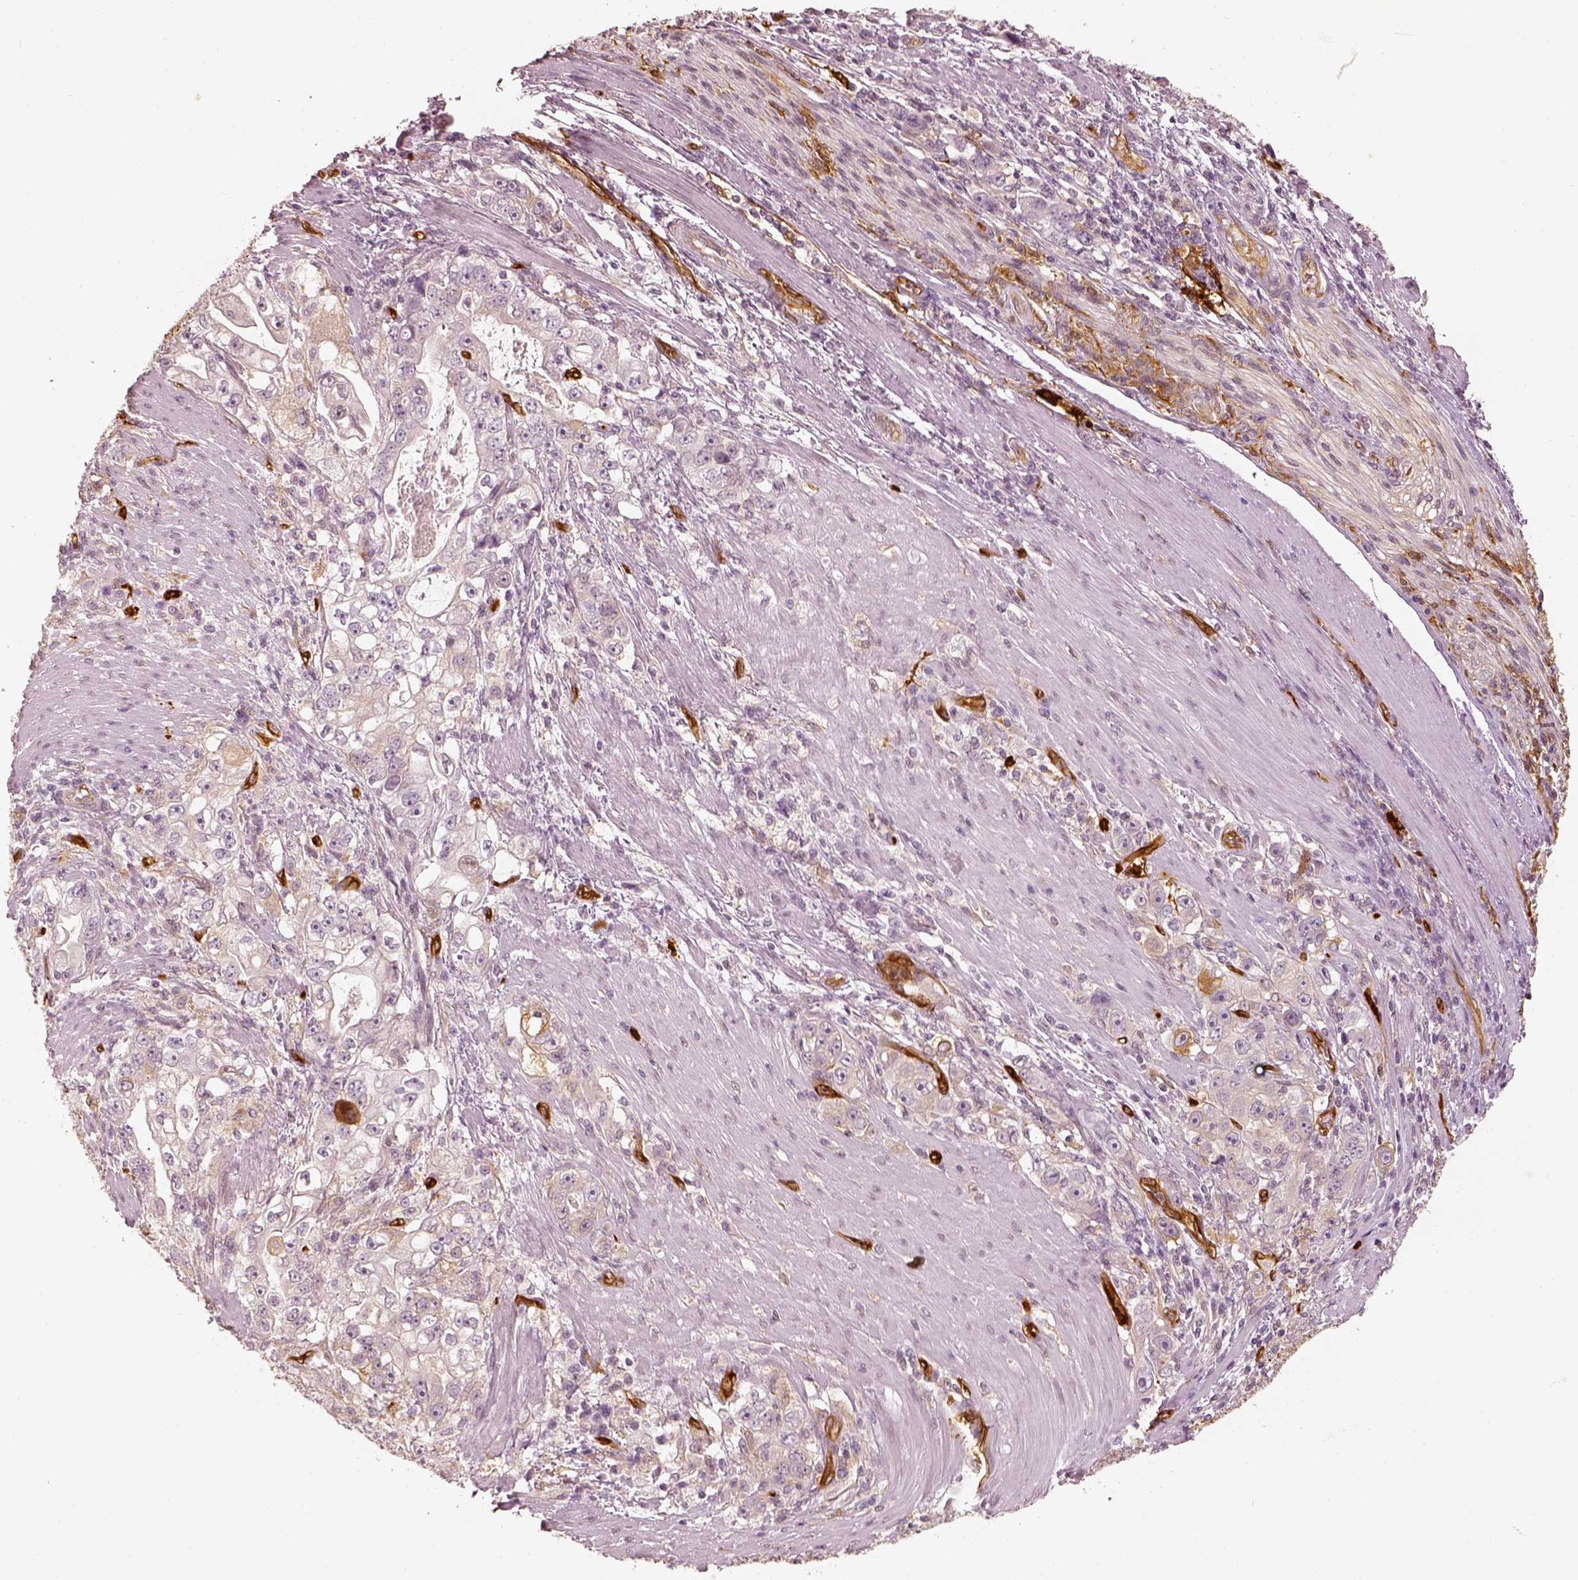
{"staining": {"intensity": "negative", "quantity": "none", "location": "none"}, "tissue": "stomach cancer", "cell_type": "Tumor cells", "image_type": "cancer", "snomed": [{"axis": "morphology", "description": "Adenocarcinoma, NOS"}, {"axis": "topography", "description": "Stomach, lower"}], "caption": "Immunohistochemistry histopathology image of neoplastic tissue: human stomach cancer (adenocarcinoma) stained with DAB (3,3'-diaminobenzidine) demonstrates no significant protein expression in tumor cells. The staining was performed using DAB to visualize the protein expression in brown, while the nuclei were stained in blue with hematoxylin (Magnification: 20x).", "gene": "FSCN1", "patient": {"sex": "female", "age": 72}}